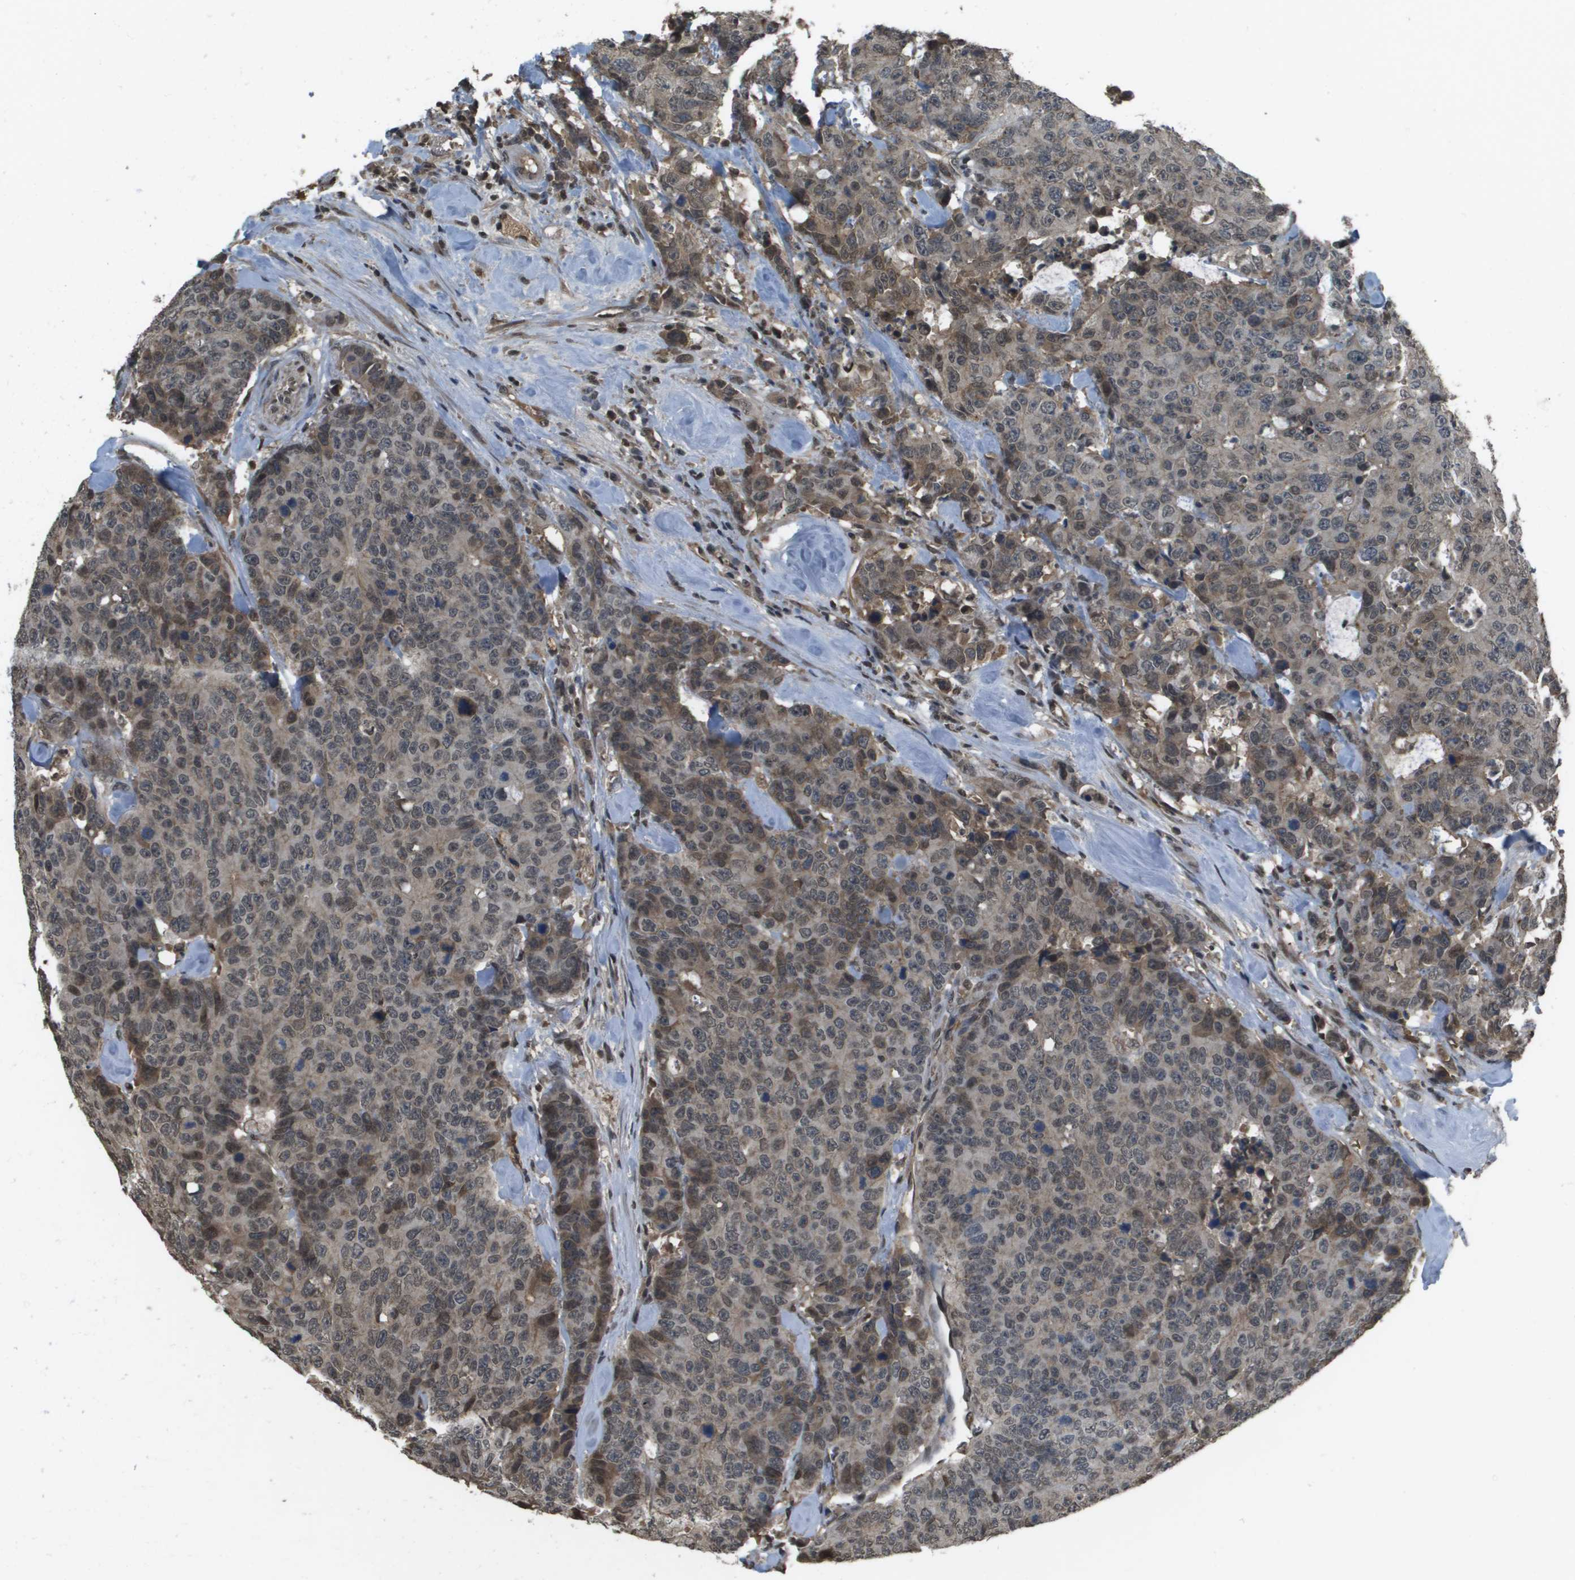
{"staining": {"intensity": "weak", "quantity": "25%-75%", "location": "cytoplasmic/membranous,nuclear"}, "tissue": "colorectal cancer", "cell_type": "Tumor cells", "image_type": "cancer", "snomed": [{"axis": "morphology", "description": "Adenocarcinoma, NOS"}, {"axis": "topography", "description": "Colon"}], "caption": "Weak cytoplasmic/membranous and nuclear expression for a protein is appreciated in about 25%-75% of tumor cells of colorectal cancer (adenocarcinoma) using immunohistochemistry.", "gene": "NDRG2", "patient": {"sex": "female", "age": 86}}